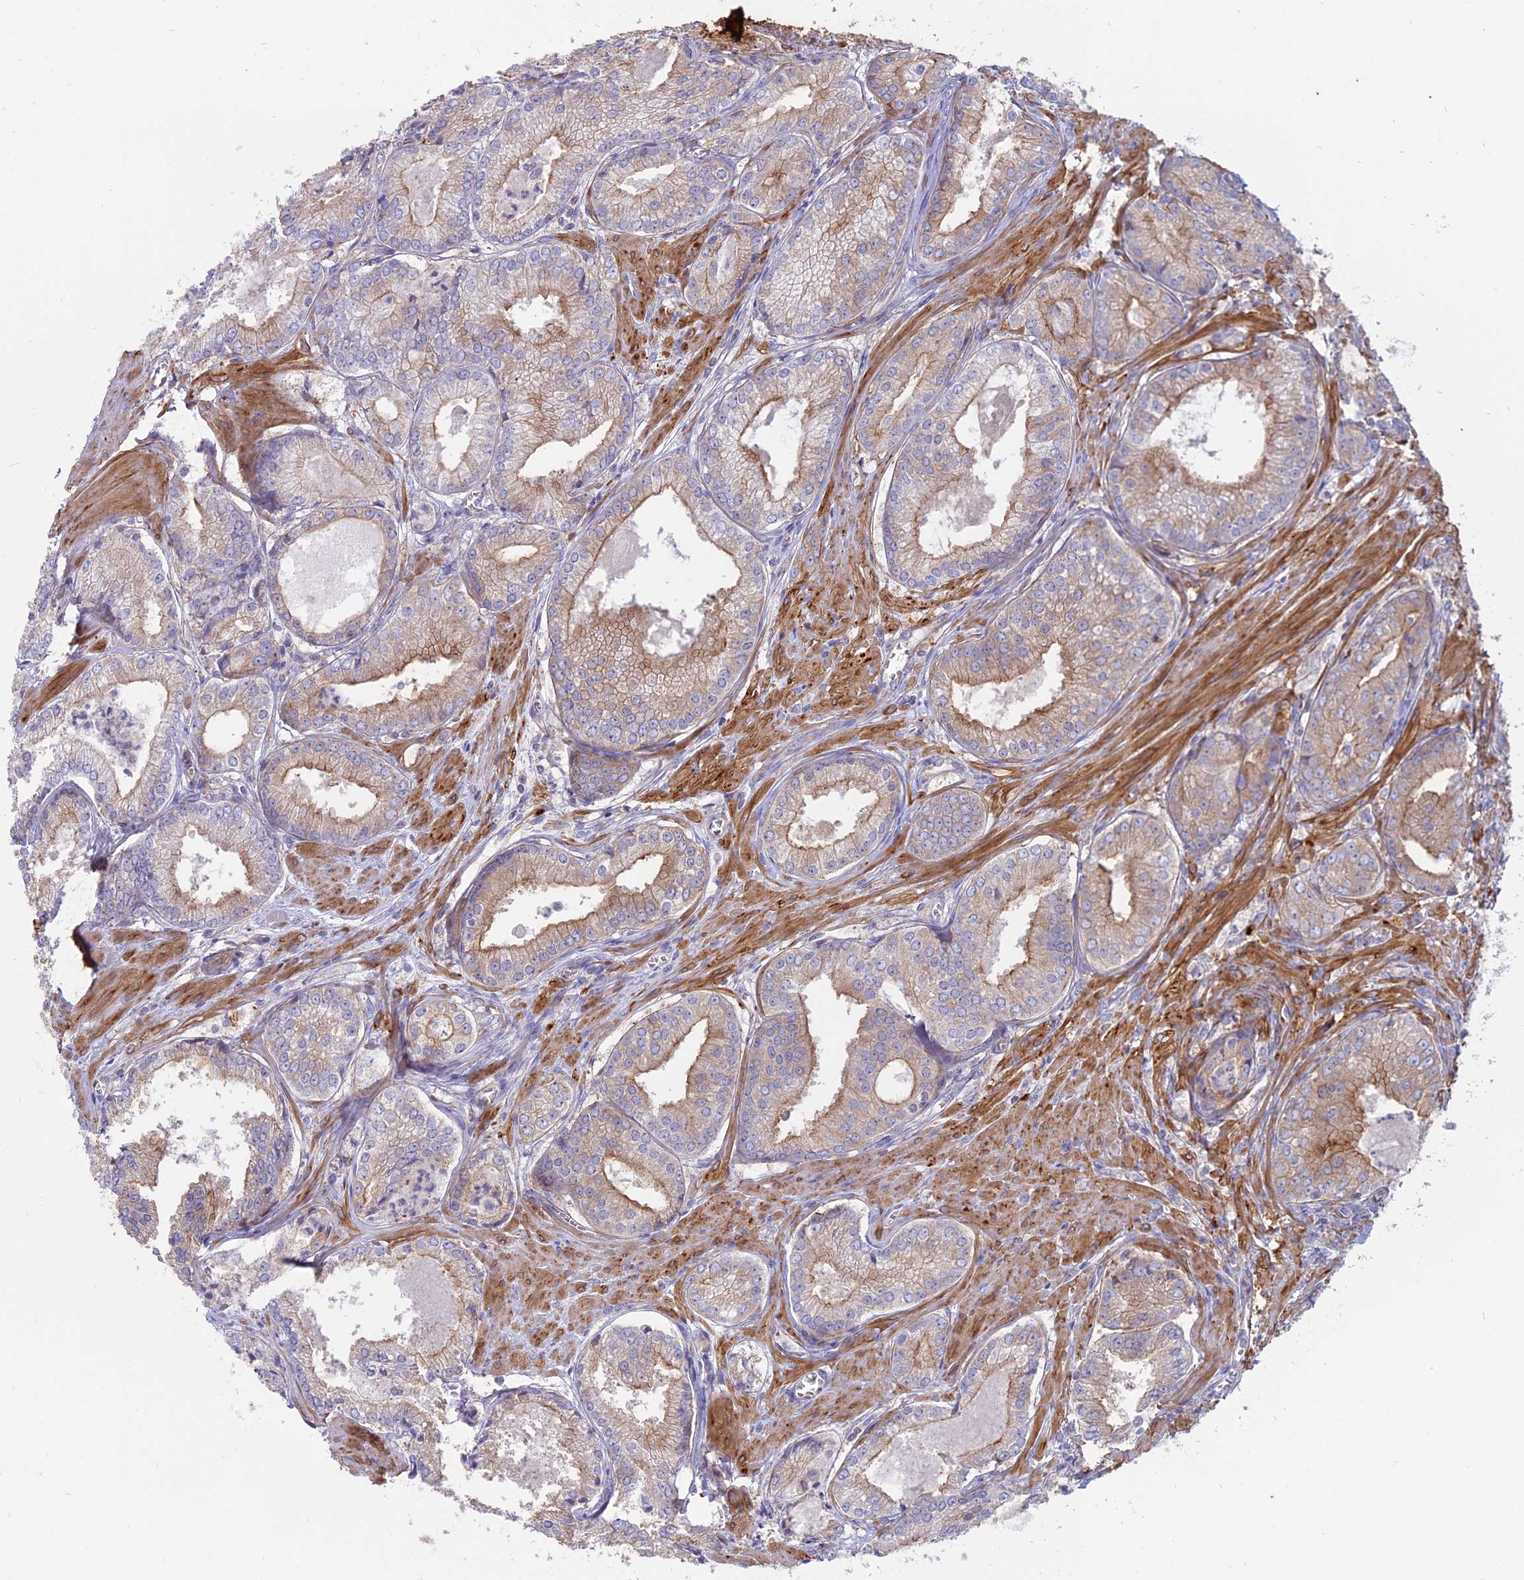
{"staining": {"intensity": "moderate", "quantity": "25%-75%", "location": "cytoplasmic/membranous"}, "tissue": "prostate cancer", "cell_type": "Tumor cells", "image_type": "cancer", "snomed": [{"axis": "morphology", "description": "Adenocarcinoma, Low grade"}, {"axis": "topography", "description": "Prostate"}], "caption": "Human prostate cancer stained for a protein (brown) shows moderate cytoplasmic/membranous positive expression in approximately 25%-75% of tumor cells.", "gene": "MYO5B", "patient": {"sex": "male", "age": 54}}